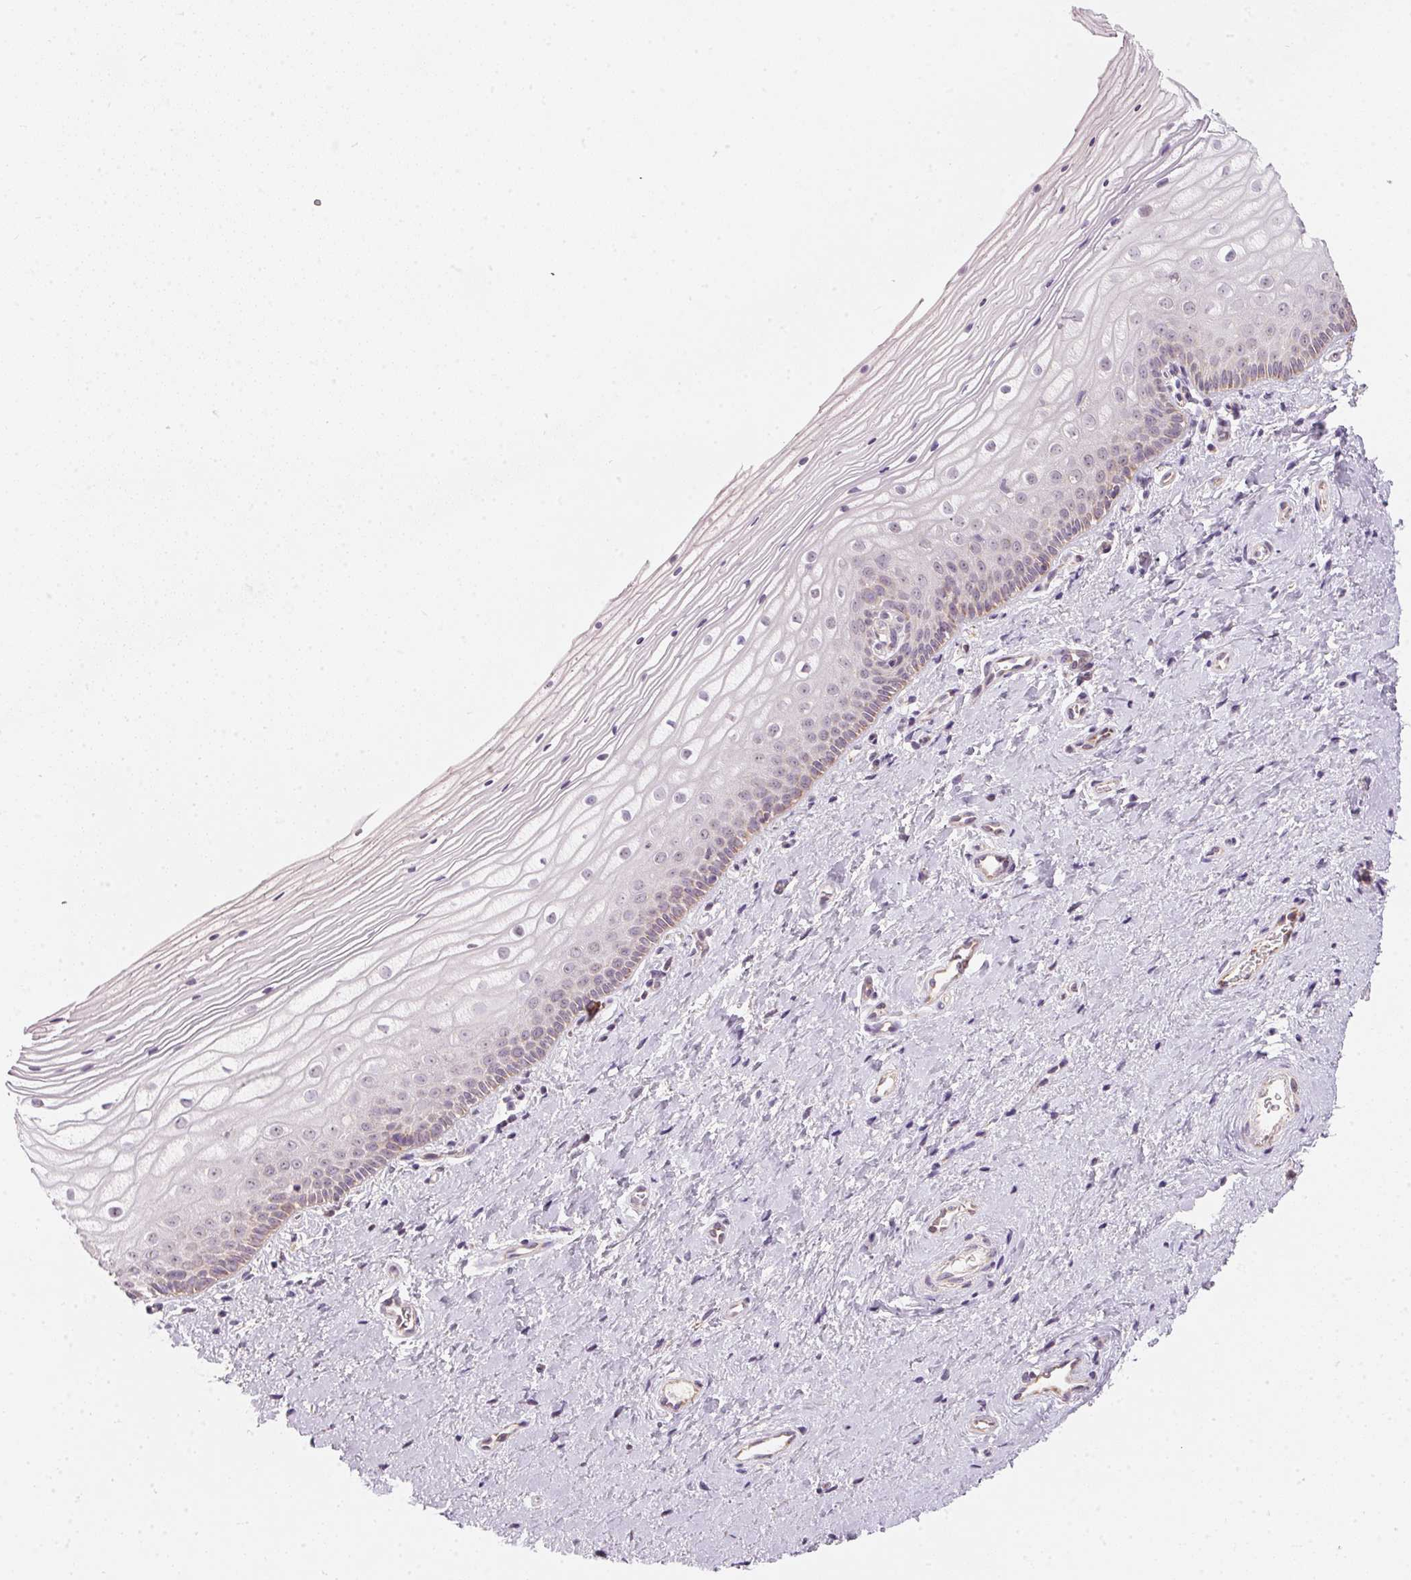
{"staining": {"intensity": "weak", "quantity": "<25%", "location": "cytoplasmic/membranous"}, "tissue": "vagina", "cell_type": "Squamous epithelial cells", "image_type": "normal", "snomed": [{"axis": "morphology", "description": "Normal tissue, NOS"}, {"axis": "topography", "description": "Vagina"}], "caption": "The immunohistochemistry (IHC) histopathology image has no significant expression in squamous epithelial cells of vagina. Brightfield microscopy of immunohistochemistry stained with DAB (3,3'-diaminobenzidine) (brown) and hematoxylin (blue), captured at high magnification.", "gene": "COQ7", "patient": {"sex": "female", "age": 39}}